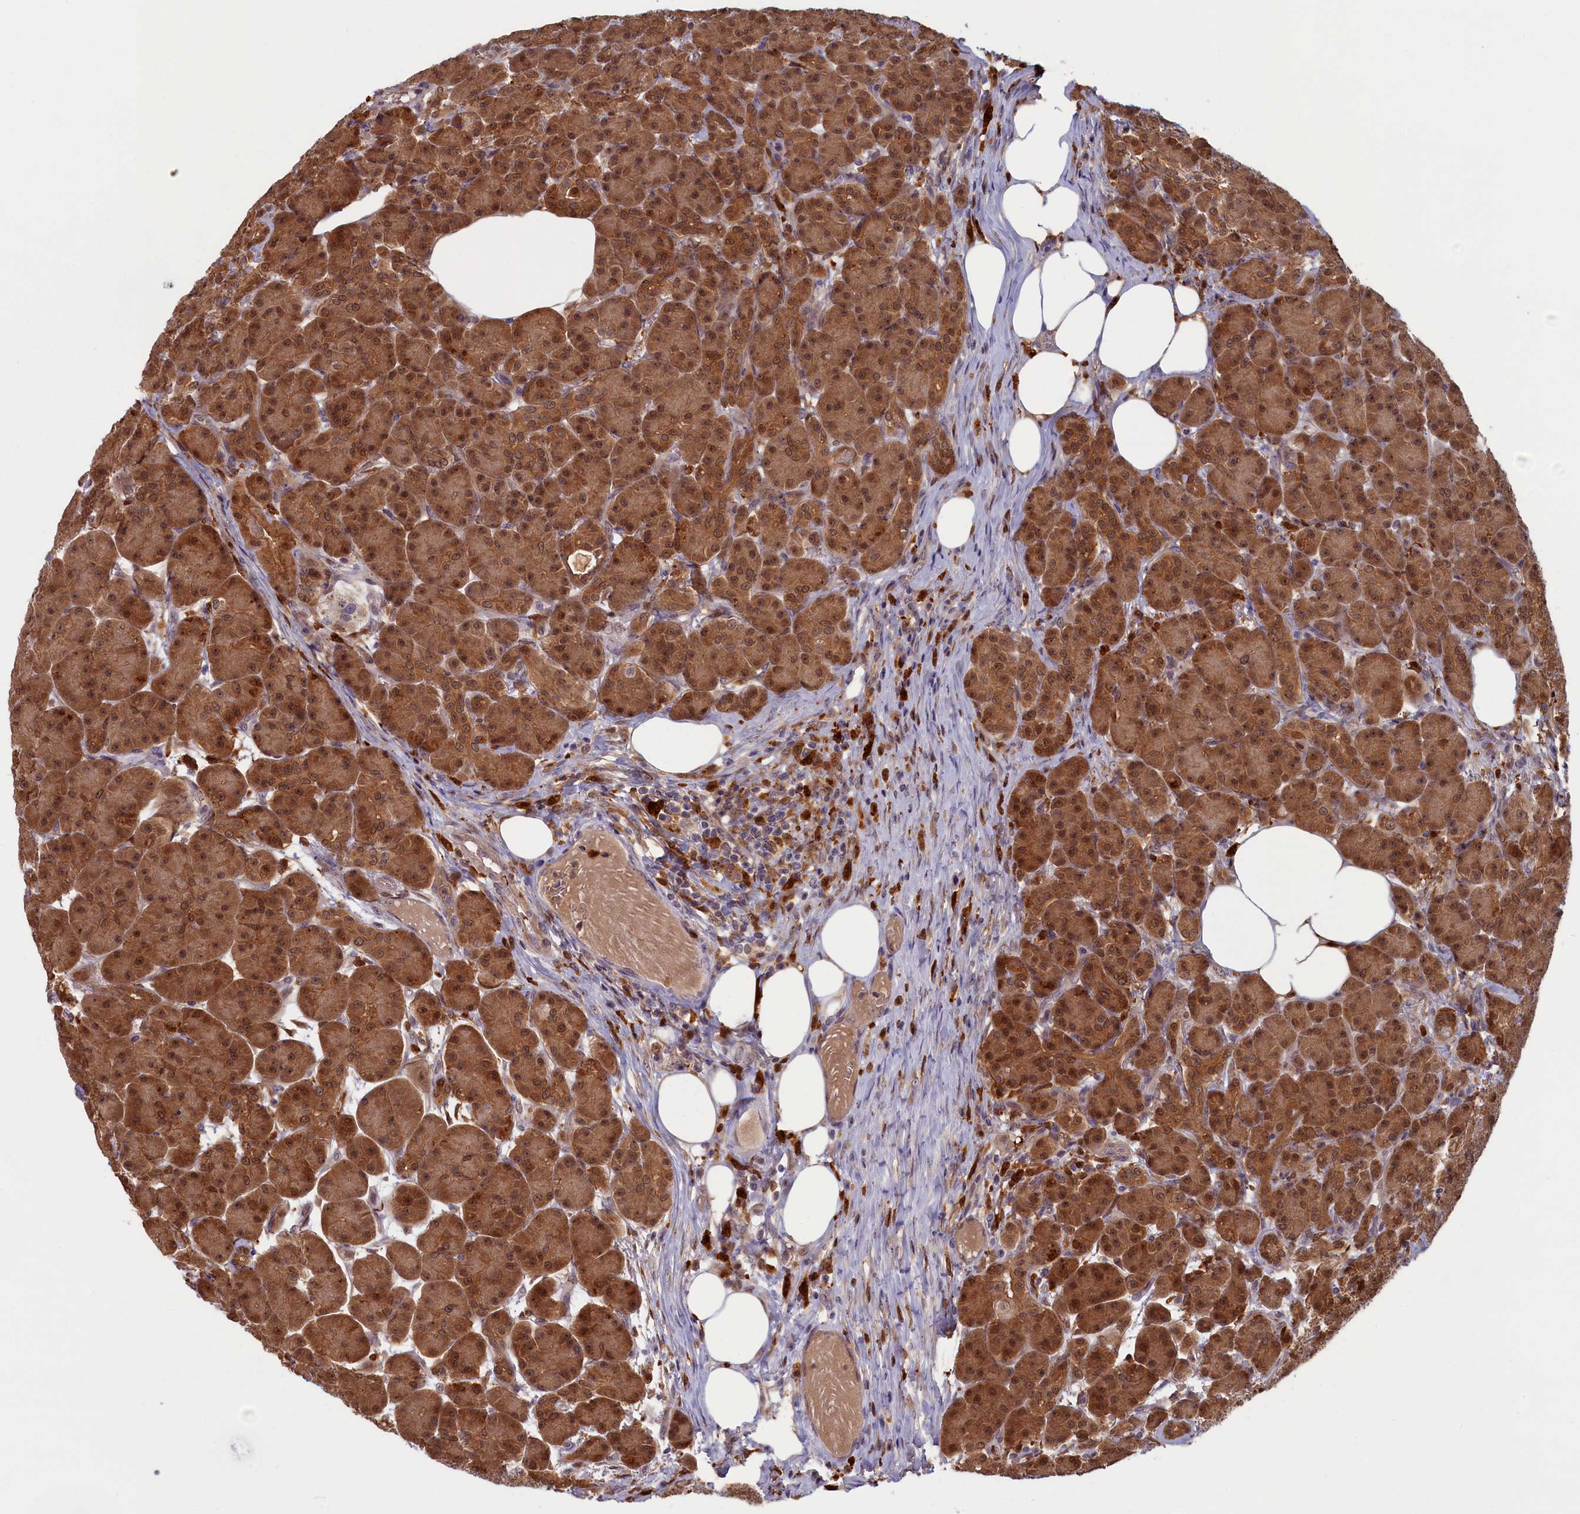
{"staining": {"intensity": "strong", "quantity": ">75%", "location": "cytoplasmic/membranous"}, "tissue": "pancreas", "cell_type": "Exocrine glandular cells", "image_type": "normal", "snomed": [{"axis": "morphology", "description": "Normal tissue, NOS"}, {"axis": "topography", "description": "Pancreas"}], "caption": "Approximately >75% of exocrine glandular cells in unremarkable human pancreas demonstrate strong cytoplasmic/membranous protein staining as visualized by brown immunohistochemical staining.", "gene": "BLVRB", "patient": {"sex": "male", "age": 63}}